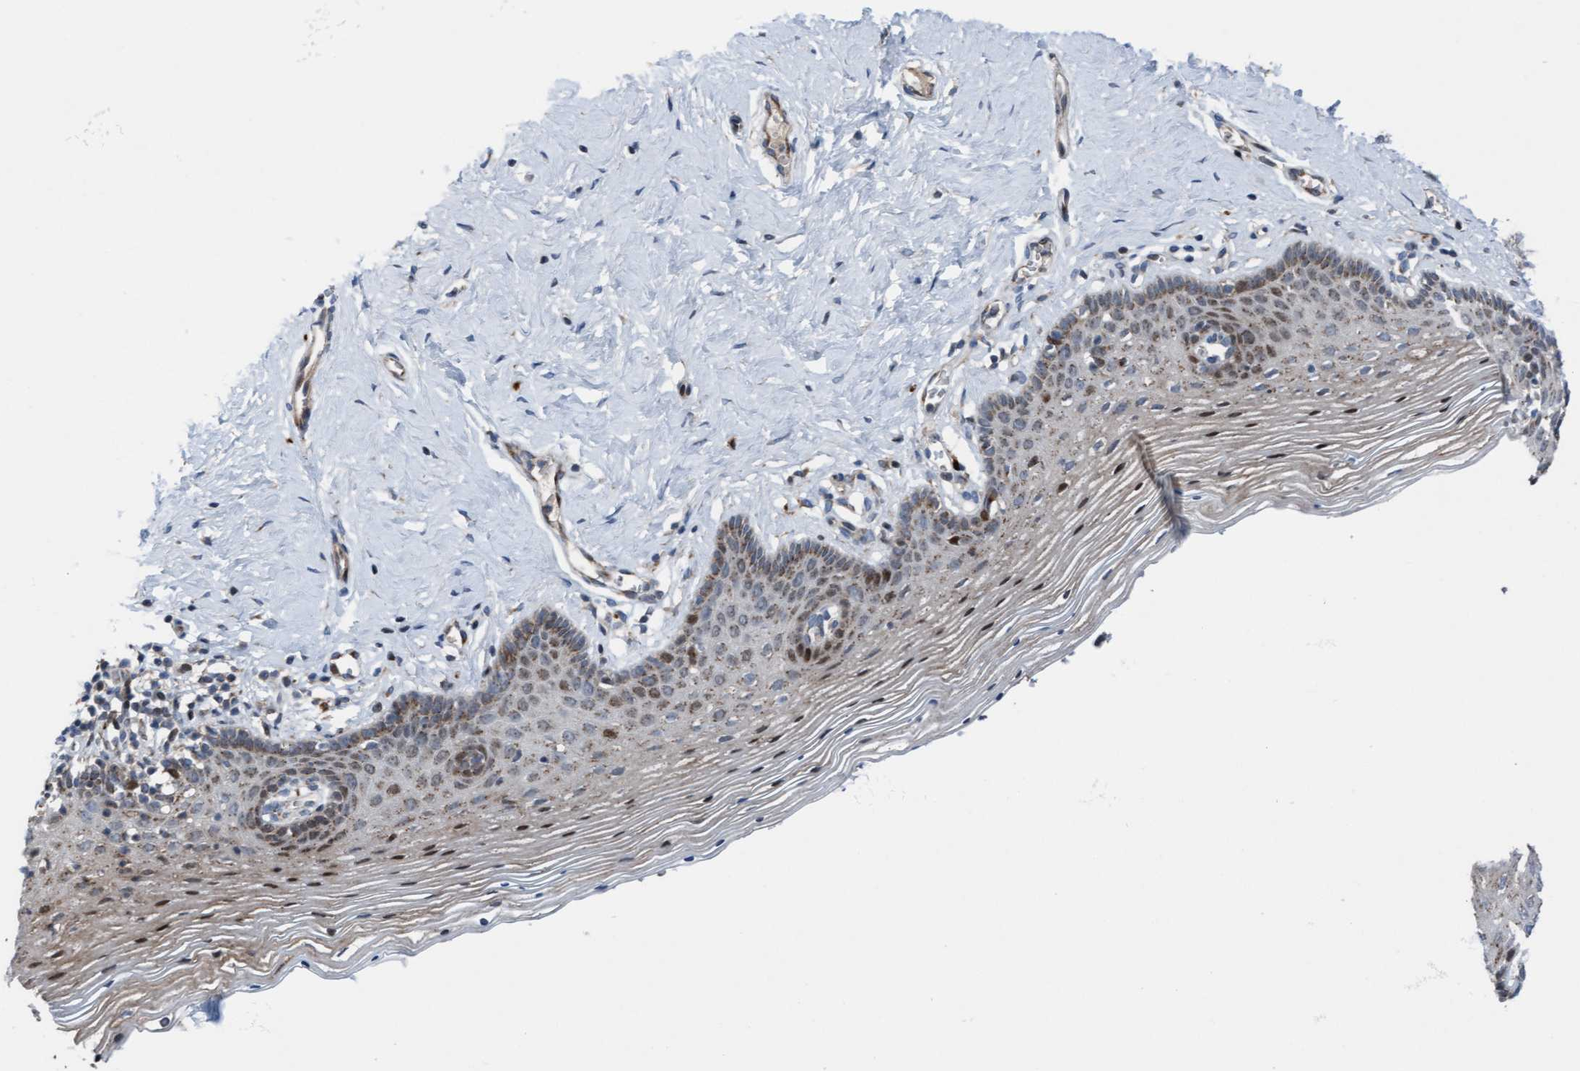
{"staining": {"intensity": "strong", "quantity": "<25%", "location": "nuclear"}, "tissue": "vagina", "cell_type": "Squamous epithelial cells", "image_type": "normal", "snomed": [{"axis": "morphology", "description": "Normal tissue, NOS"}, {"axis": "topography", "description": "Vagina"}], "caption": "This photomicrograph demonstrates normal vagina stained with immunohistochemistry to label a protein in brown. The nuclear of squamous epithelial cells show strong positivity for the protein. Nuclei are counter-stained blue.", "gene": "KLHL26", "patient": {"sex": "female", "age": 32}}